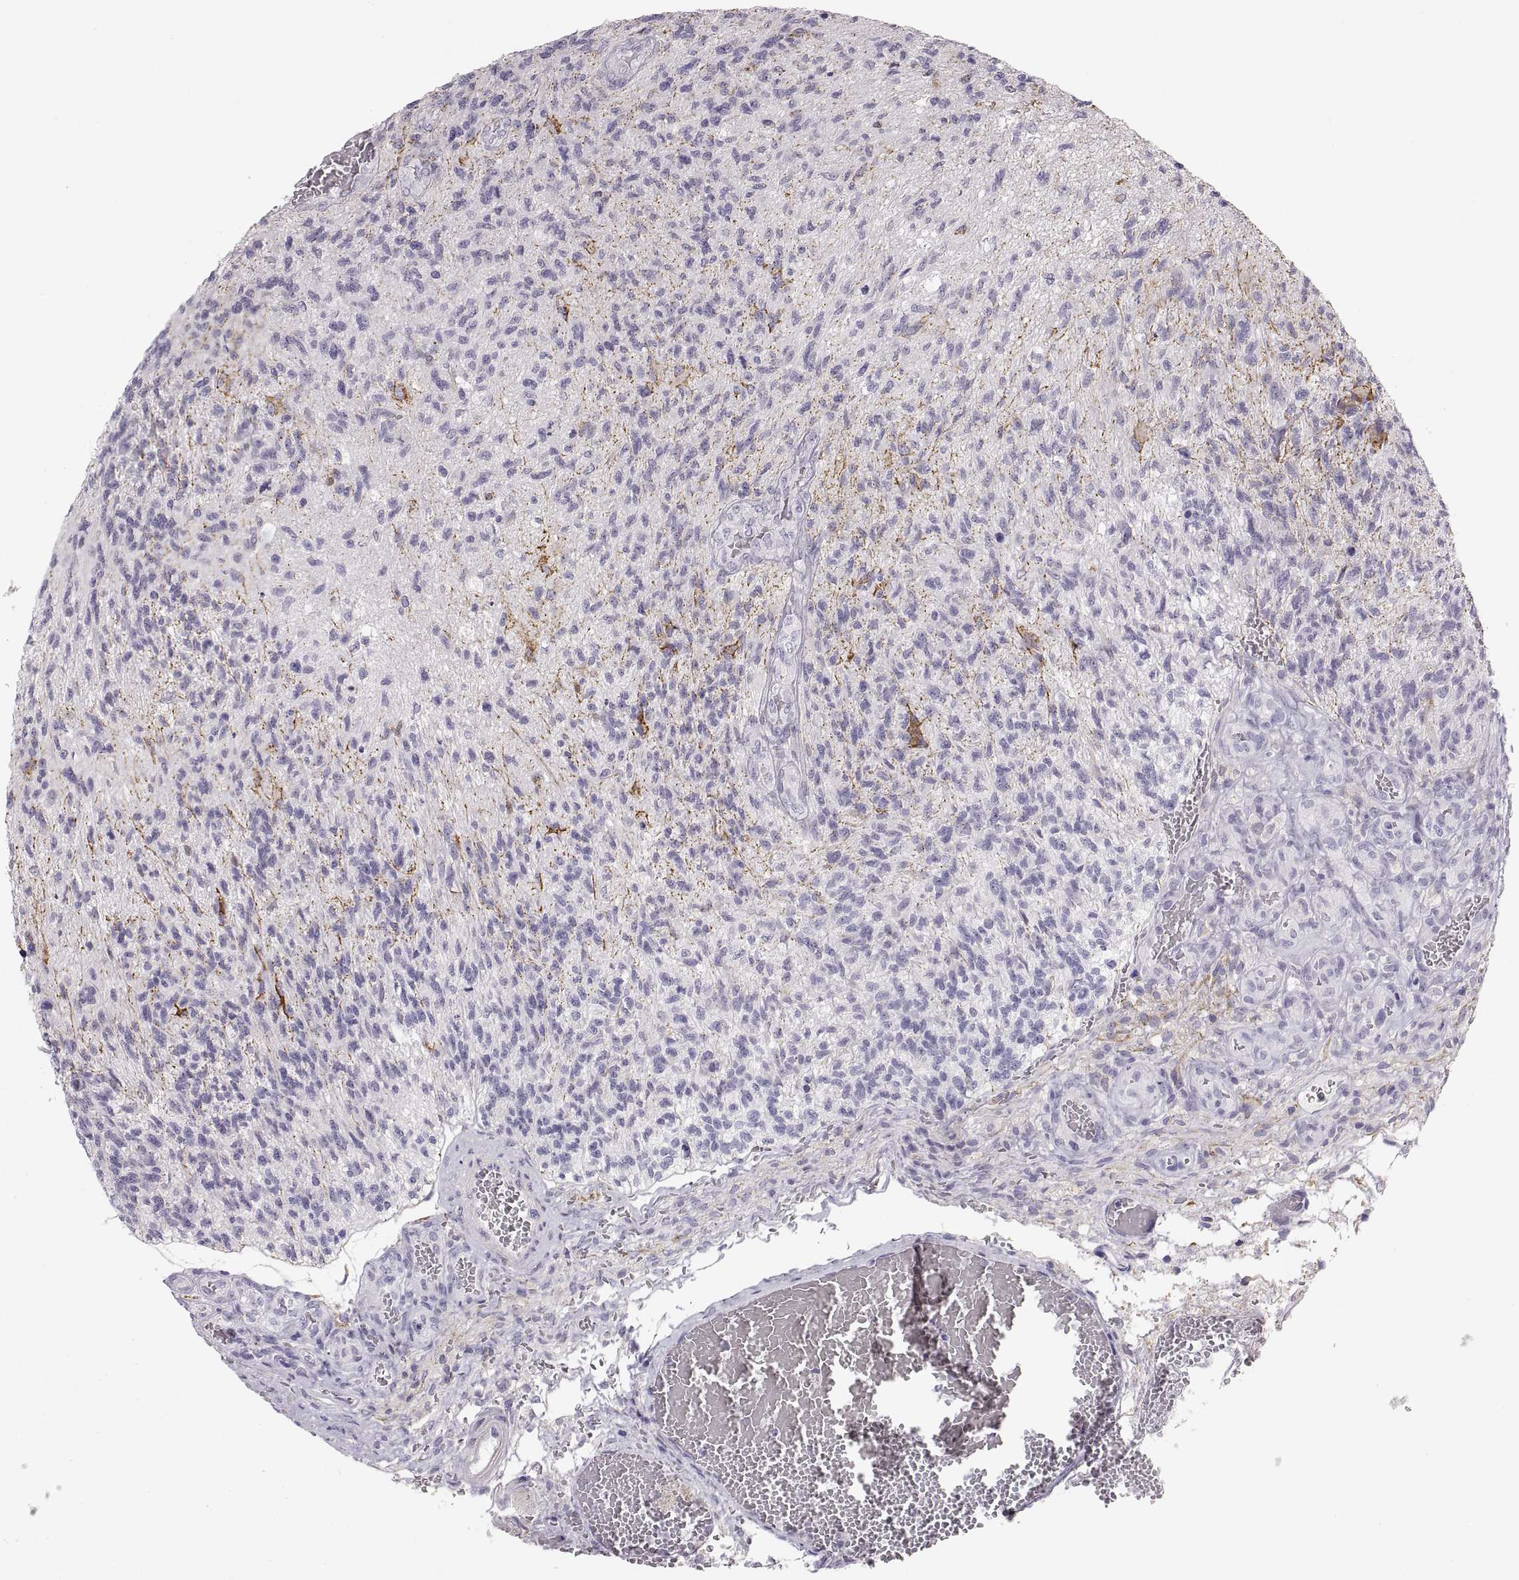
{"staining": {"intensity": "negative", "quantity": "none", "location": "none"}, "tissue": "glioma", "cell_type": "Tumor cells", "image_type": "cancer", "snomed": [{"axis": "morphology", "description": "Glioma, malignant, High grade"}, {"axis": "topography", "description": "Brain"}], "caption": "This is an immunohistochemistry (IHC) micrograph of glioma. There is no positivity in tumor cells.", "gene": "COL9A3", "patient": {"sex": "male", "age": 56}}